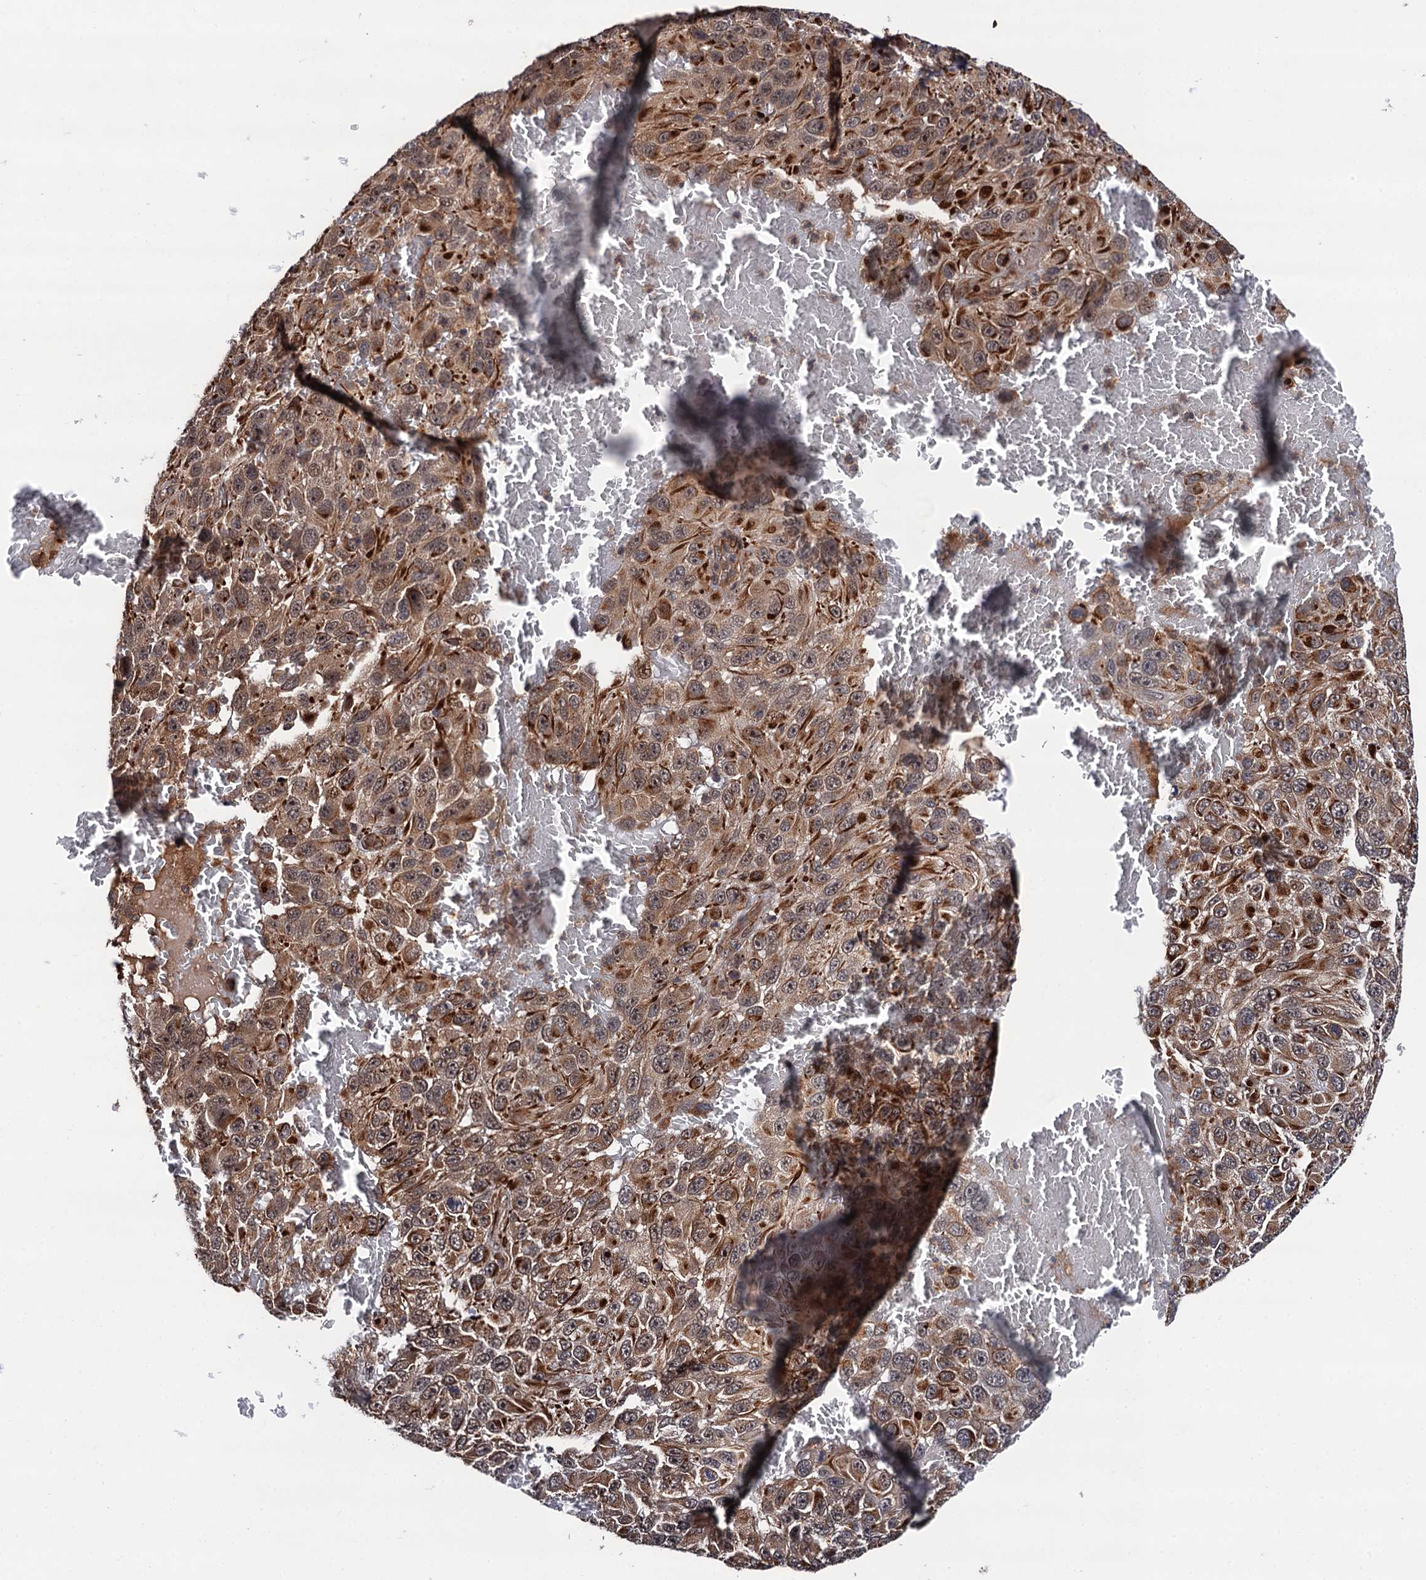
{"staining": {"intensity": "moderate", "quantity": ">75%", "location": "cytoplasmic/membranous"}, "tissue": "melanoma", "cell_type": "Tumor cells", "image_type": "cancer", "snomed": [{"axis": "morphology", "description": "Normal tissue, NOS"}, {"axis": "morphology", "description": "Malignant melanoma, NOS"}, {"axis": "topography", "description": "Skin"}], "caption": "Moderate cytoplasmic/membranous staining is identified in about >75% of tumor cells in melanoma.", "gene": "FSIP1", "patient": {"sex": "female", "age": 96}}